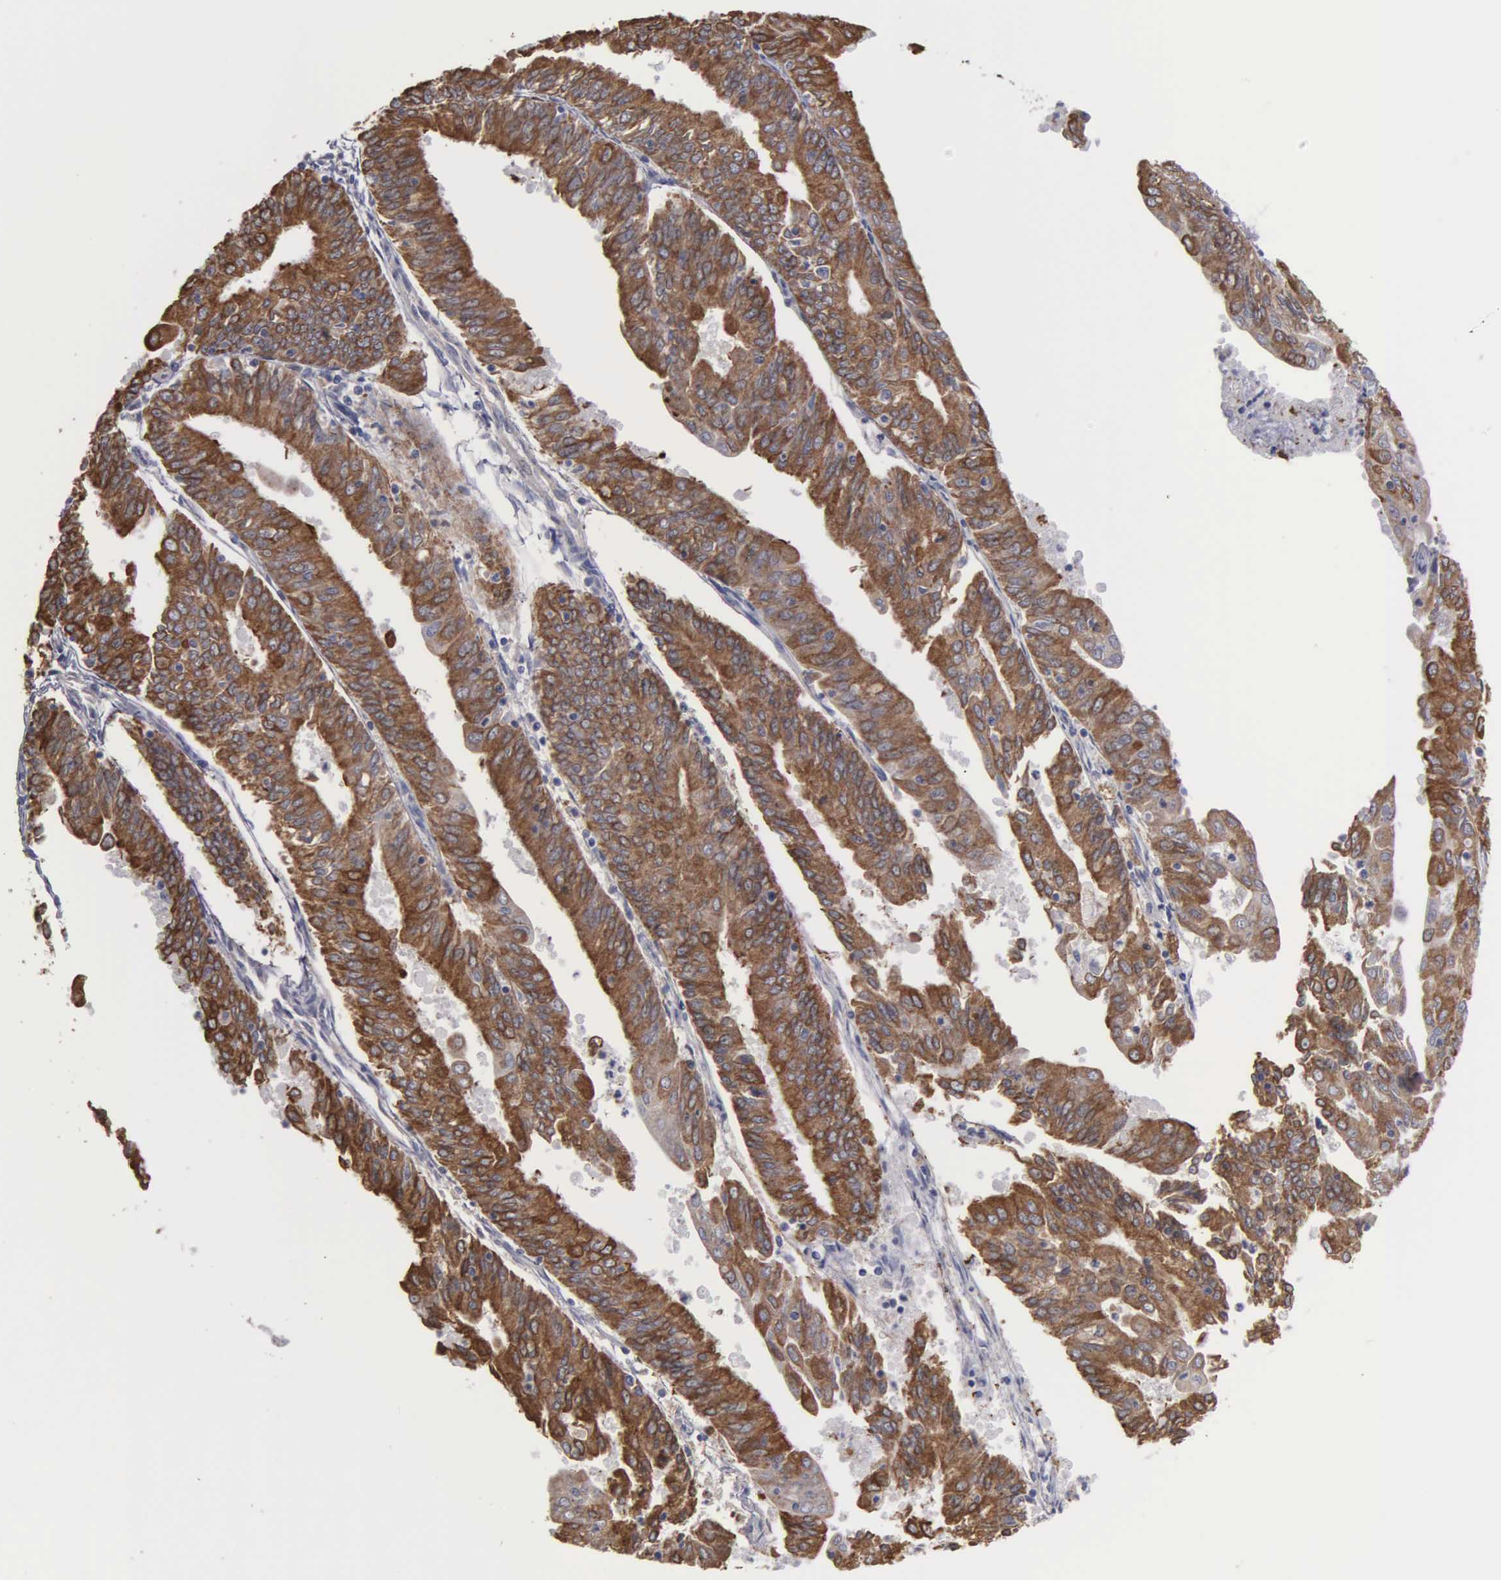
{"staining": {"intensity": "strong", "quantity": ">75%", "location": "cytoplasmic/membranous"}, "tissue": "endometrial cancer", "cell_type": "Tumor cells", "image_type": "cancer", "snomed": [{"axis": "morphology", "description": "Adenocarcinoma, NOS"}, {"axis": "topography", "description": "Endometrium"}], "caption": "Strong cytoplasmic/membranous staining is seen in approximately >75% of tumor cells in endometrial cancer.", "gene": "LIN52", "patient": {"sex": "female", "age": 79}}